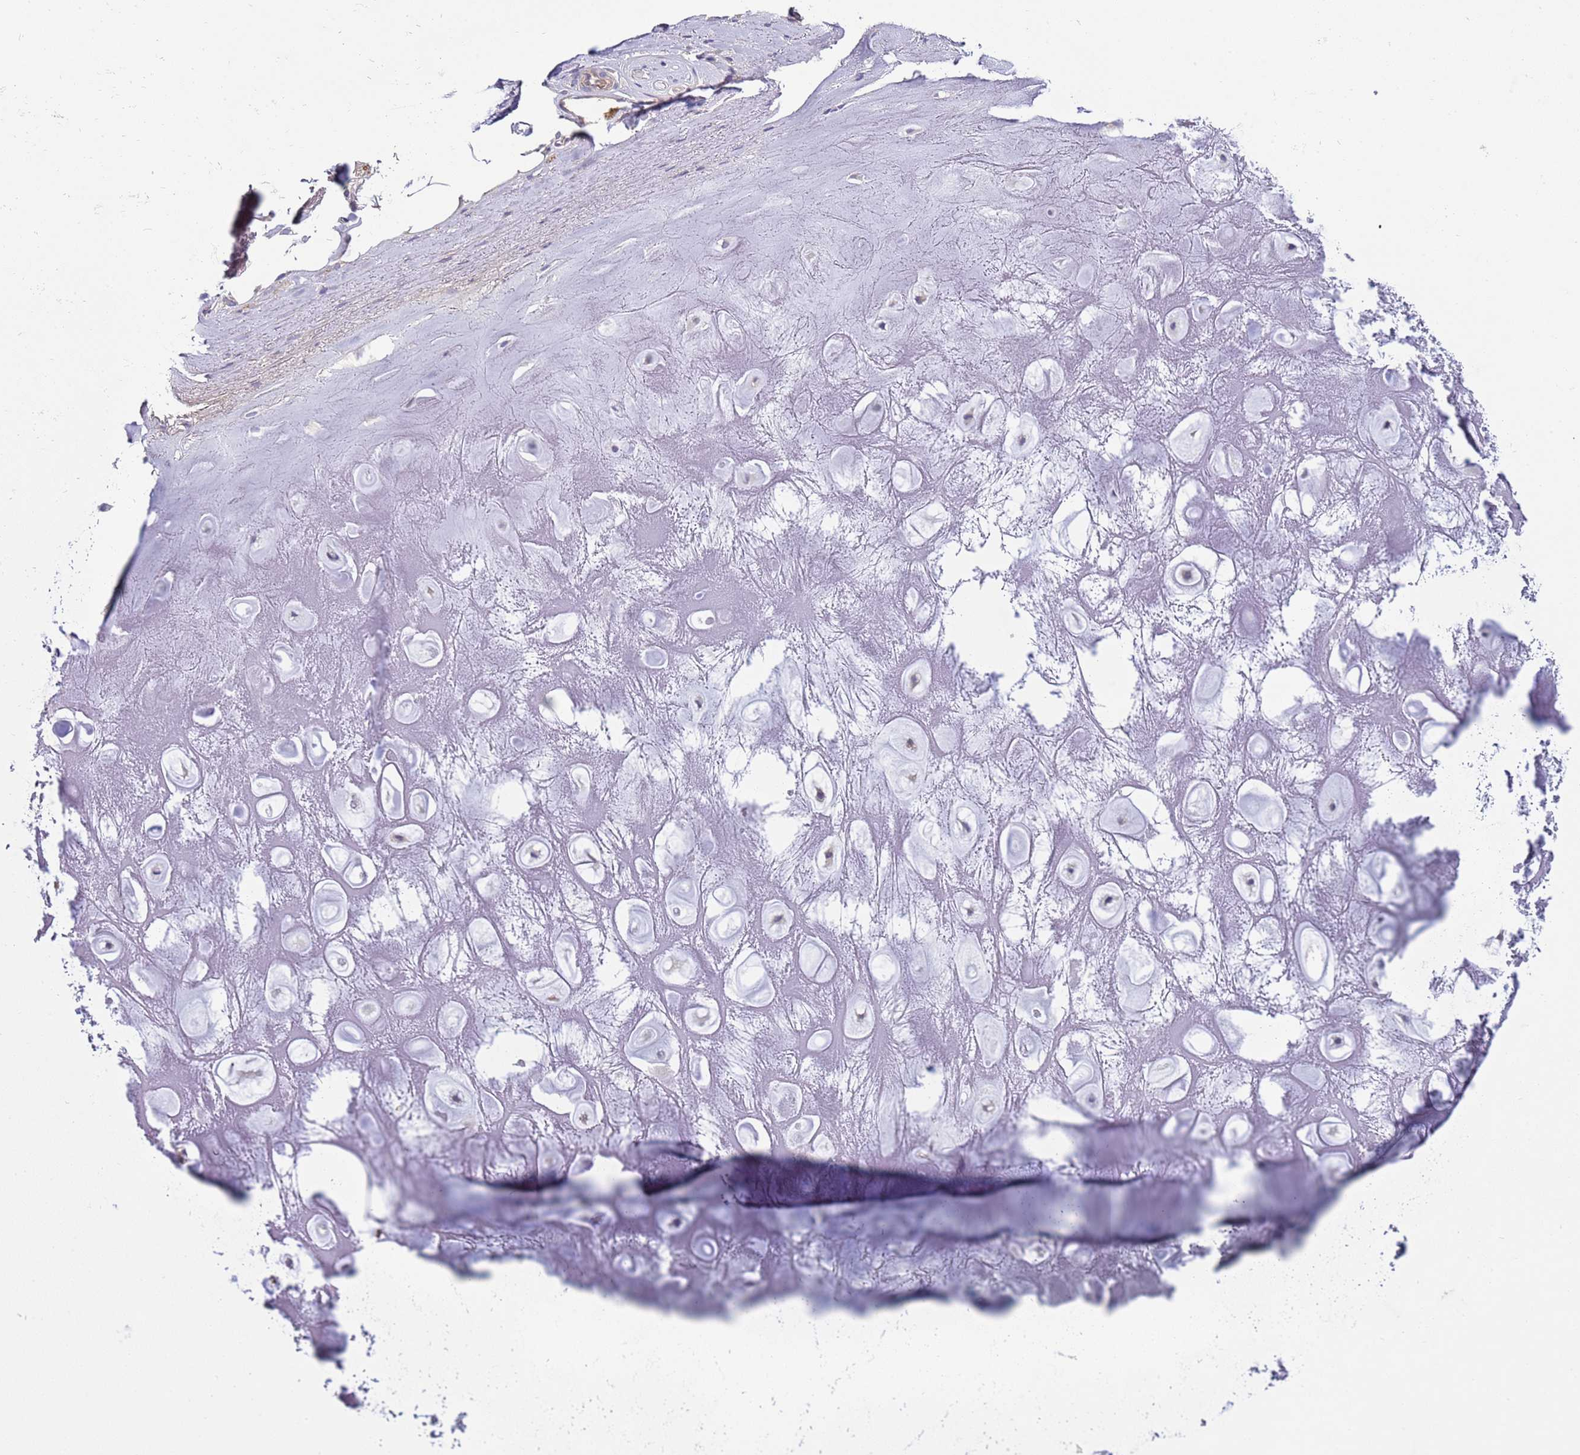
{"staining": {"intensity": "negative", "quantity": "none", "location": "none"}, "tissue": "soft tissue", "cell_type": "Chondrocytes", "image_type": "normal", "snomed": [{"axis": "morphology", "description": "Normal tissue, NOS"}, {"axis": "topography", "description": "Cartilage tissue"}], "caption": "This is an immunohistochemistry photomicrograph of normal human soft tissue. There is no staining in chondrocytes.", "gene": "TRIM51G", "patient": {"sex": "male", "age": 81}}